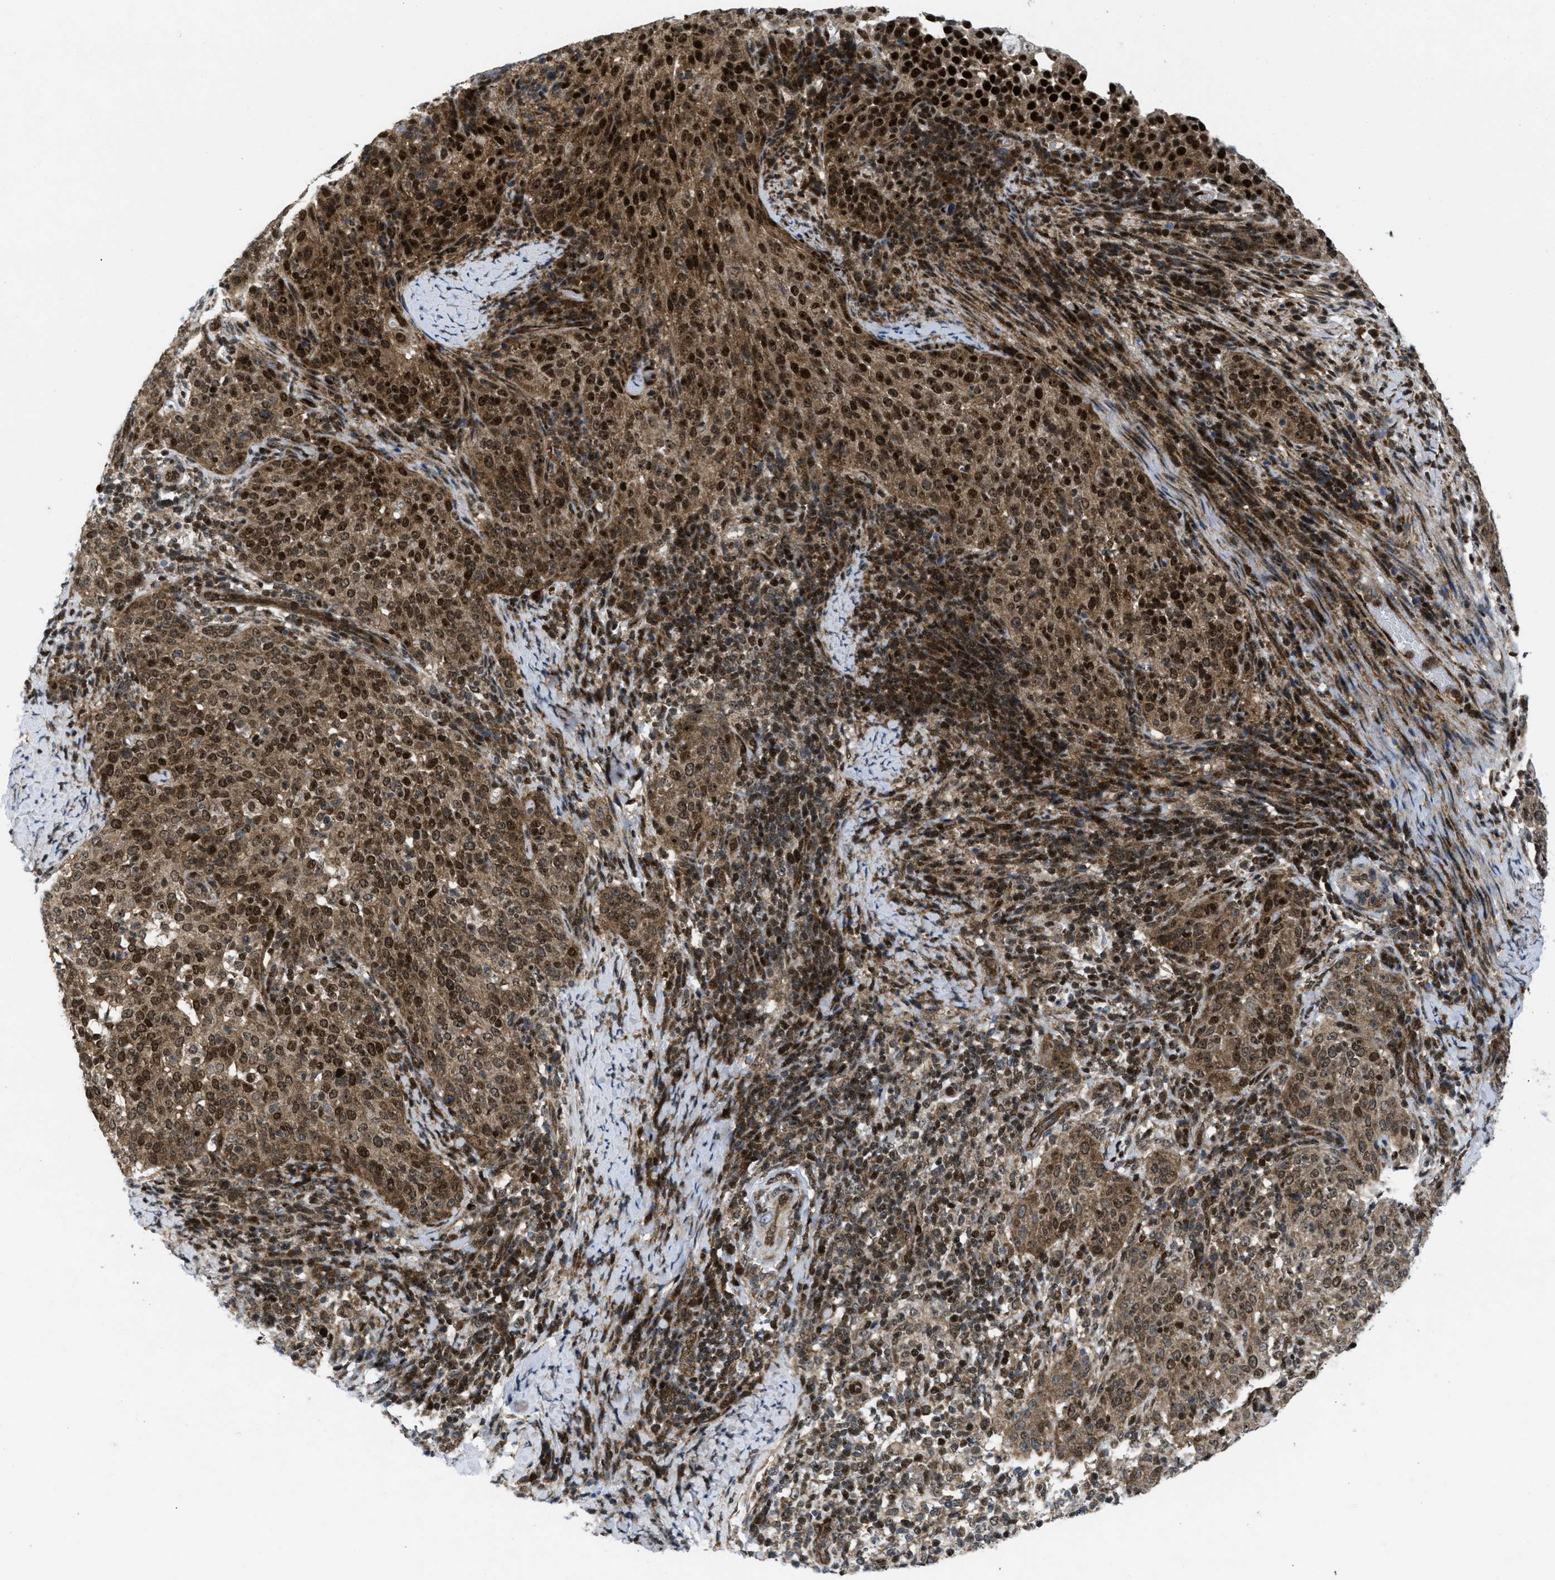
{"staining": {"intensity": "strong", "quantity": ">75%", "location": "cytoplasmic/membranous,nuclear"}, "tissue": "cervical cancer", "cell_type": "Tumor cells", "image_type": "cancer", "snomed": [{"axis": "morphology", "description": "Squamous cell carcinoma, NOS"}, {"axis": "topography", "description": "Cervix"}], "caption": "Protein staining exhibits strong cytoplasmic/membranous and nuclear positivity in approximately >75% of tumor cells in cervical squamous cell carcinoma. Using DAB (3,3'-diaminobenzidine) (brown) and hematoxylin (blue) stains, captured at high magnification using brightfield microscopy.", "gene": "PPP2CB", "patient": {"sex": "female", "age": 51}}